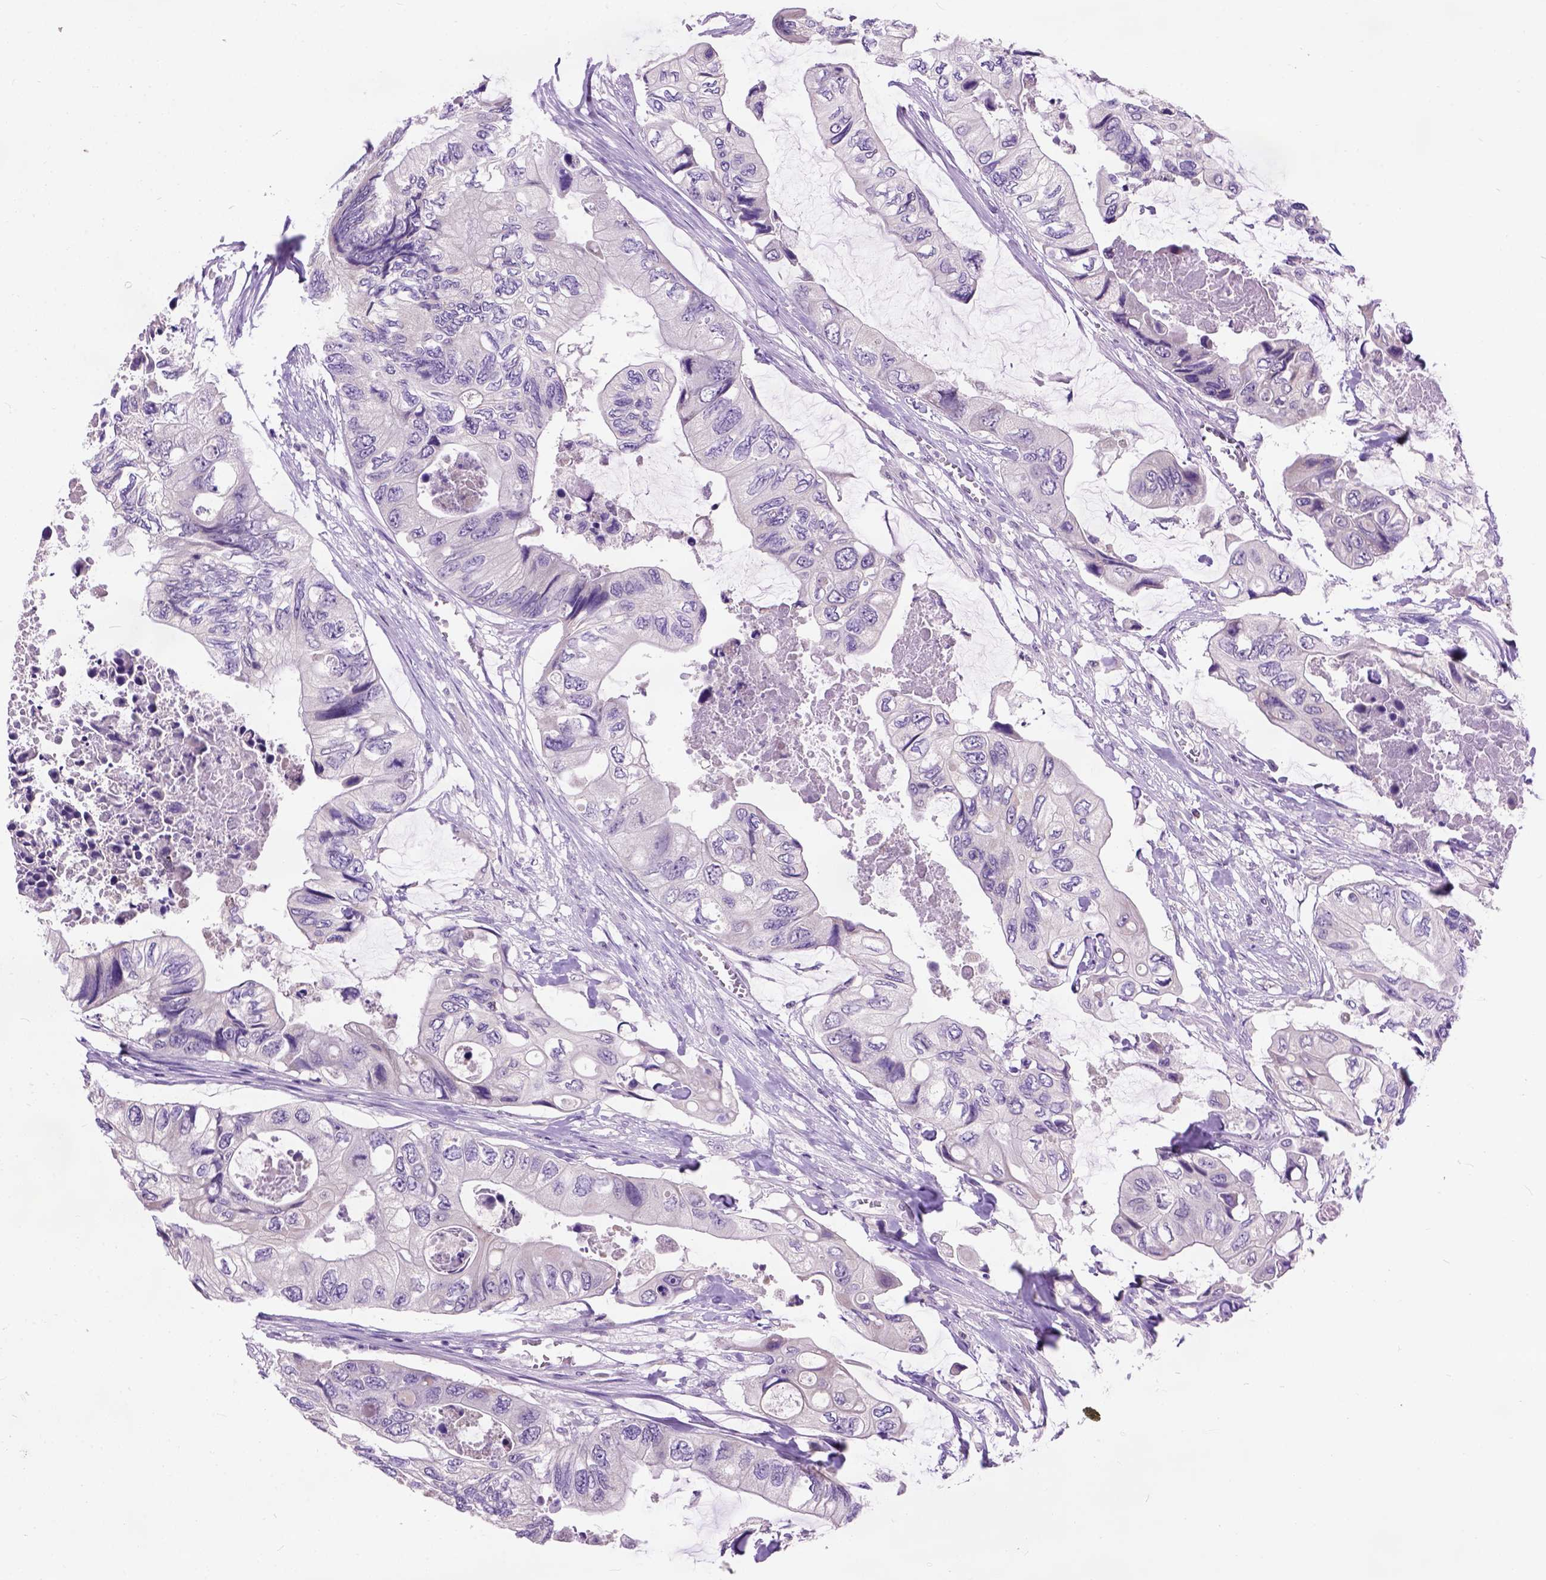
{"staining": {"intensity": "negative", "quantity": "none", "location": "none"}, "tissue": "colorectal cancer", "cell_type": "Tumor cells", "image_type": "cancer", "snomed": [{"axis": "morphology", "description": "Adenocarcinoma, NOS"}, {"axis": "topography", "description": "Rectum"}], "caption": "Micrograph shows no protein positivity in tumor cells of colorectal adenocarcinoma tissue.", "gene": "MAPT", "patient": {"sex": "male", "age": 63}}